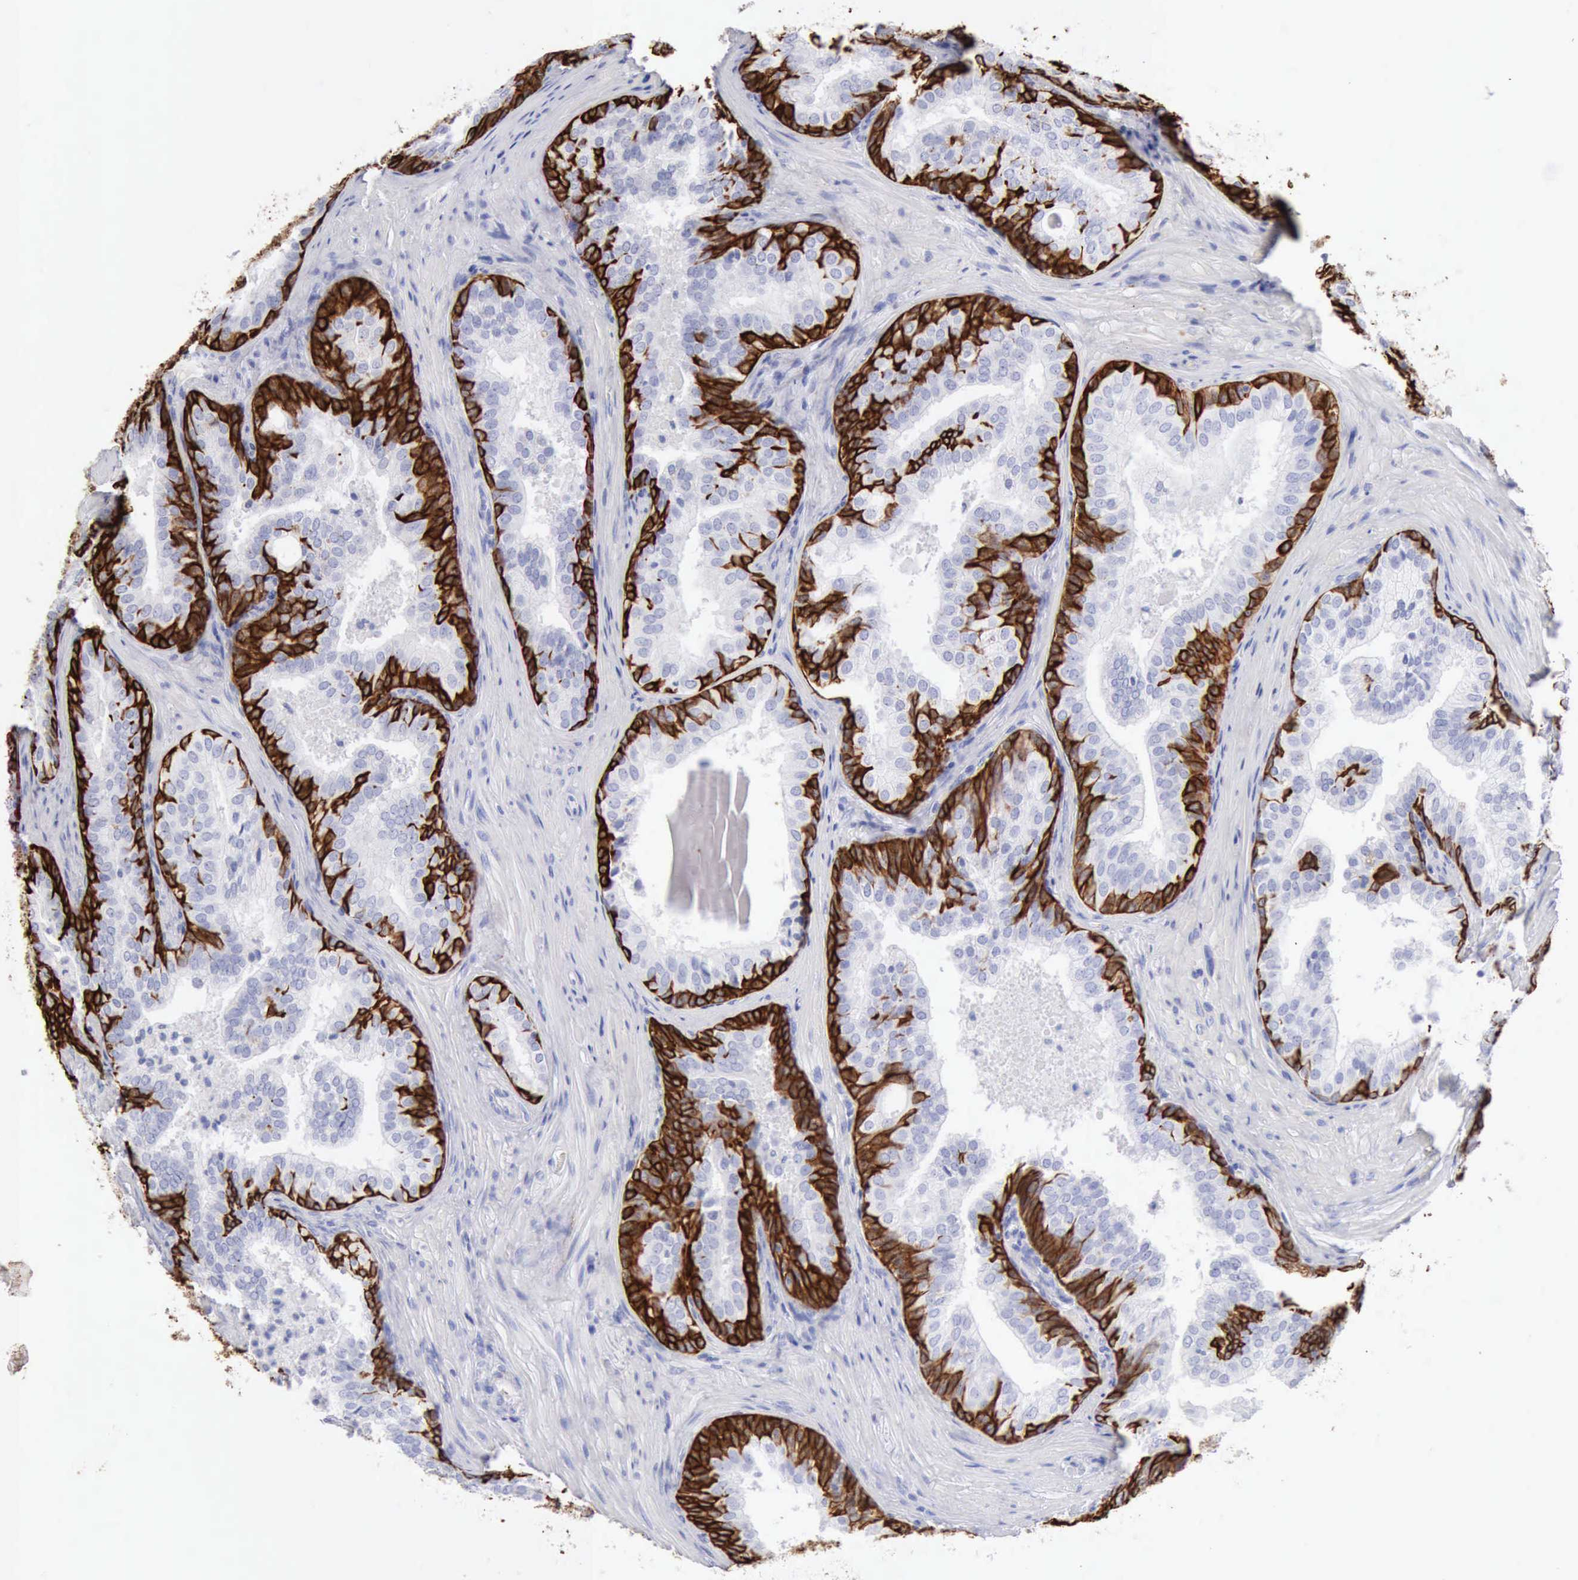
{"staining": {"intensity": "negative", "quantity": "none", "location": "none"}, "tissue": "prostate cancer", "cell_type": "Tumor cells", "image_type": "cancer", "snomed": [{"axis": "morphology", "description": "Adenocarcinoma, Low grade"}, {"axis": "topography", "description": "Prostate"}], "caption": "Adenocarcinoma (low-grade) (prostate) stained for a protein using immunohistochemistry displays no staining tumor cells.", "gene": "KRT5", "patient": {"sex": "male", "age": 69}}